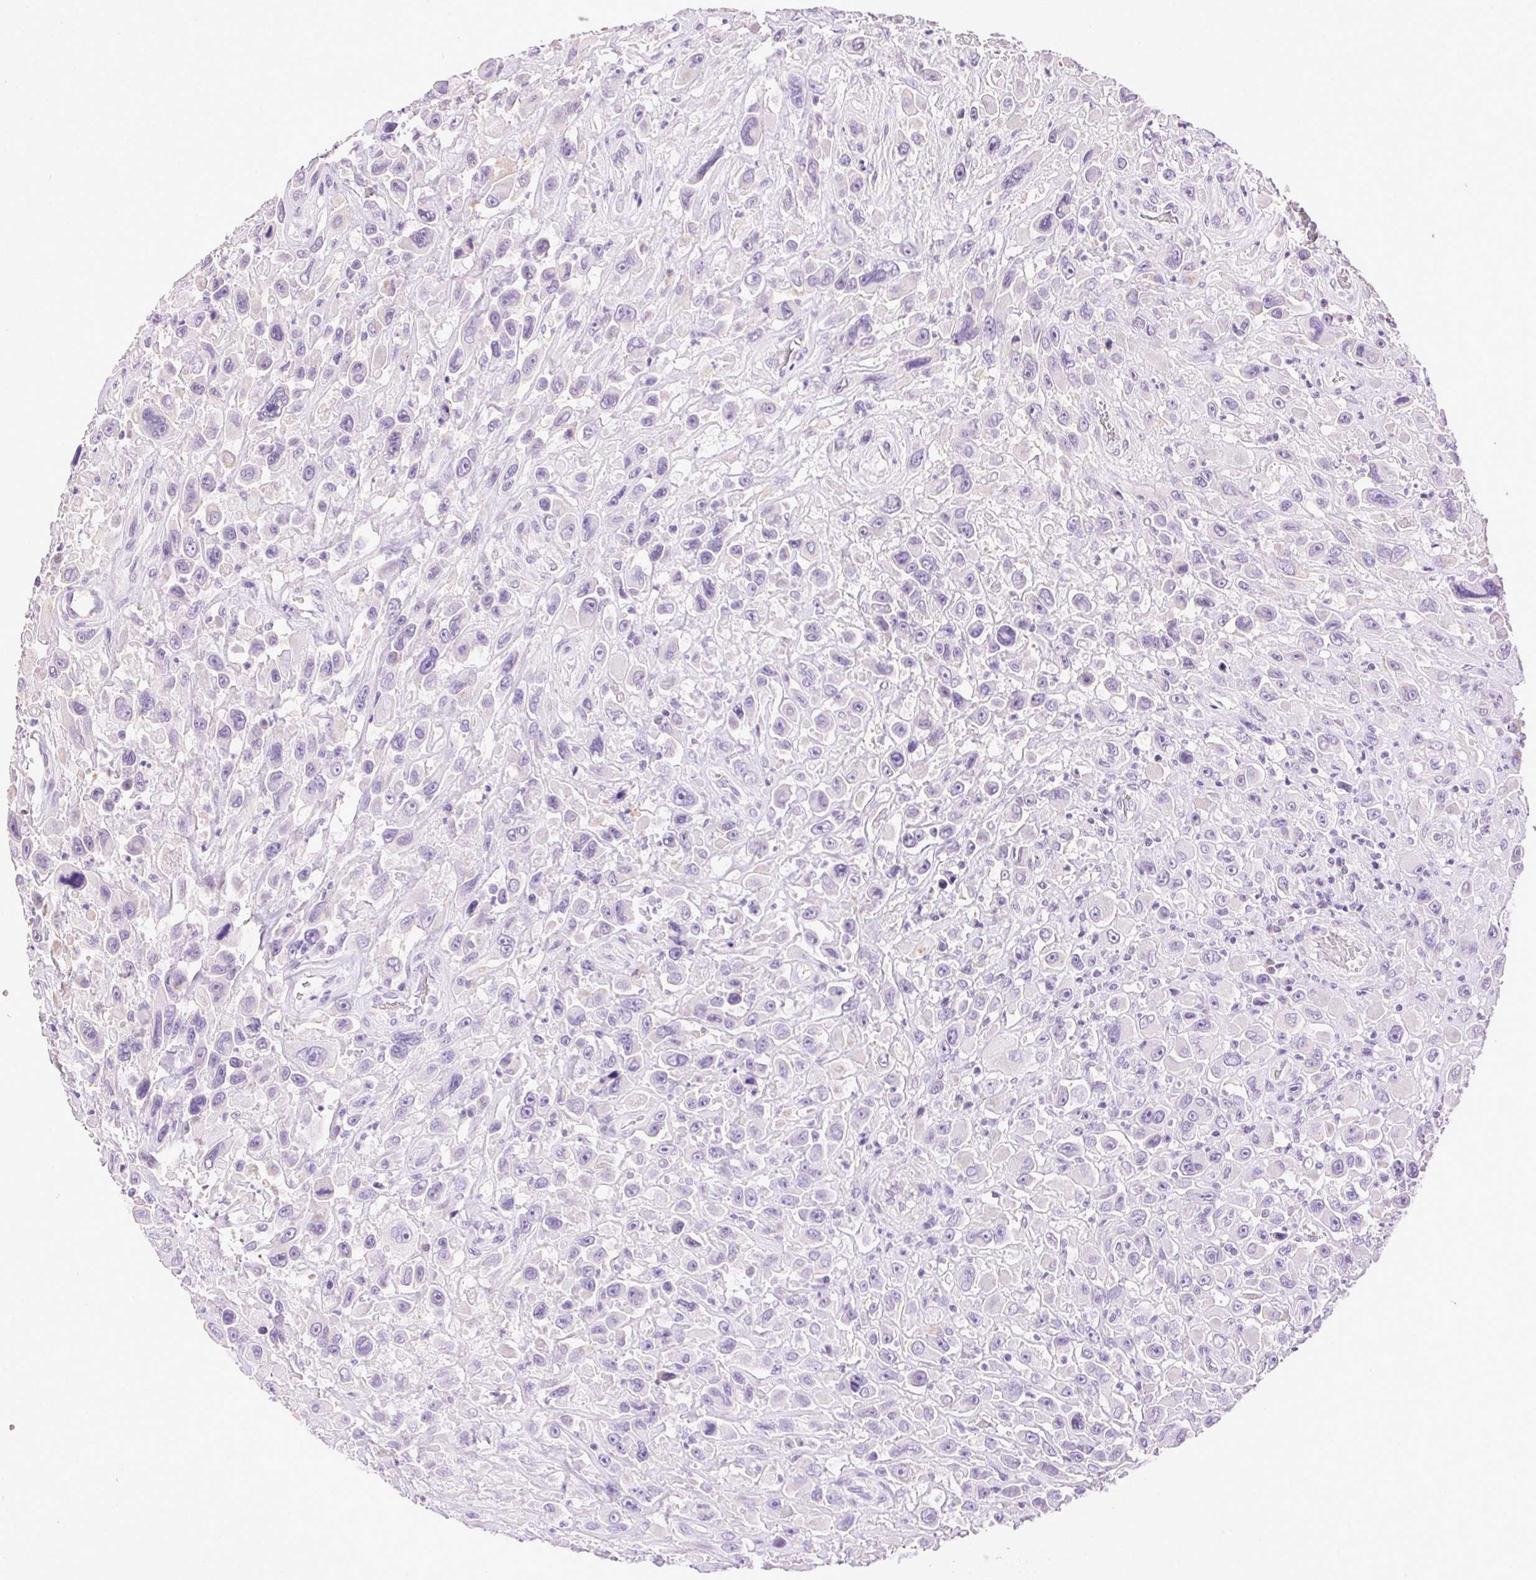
{"staining": {"intensity": "negative", "quantity": "none", "location": "none"}, "tissue": "urothelial cancer", "cell_type": "Tumor cells", "image_type": "cancer", "snomed": [{"axis": "morphology", "description": "Urothelial carcinoma, High grade"}, {"axis": "topography", "description": "Urinary bladder"}], "caption": "An immunohistochemistry micrograph of urothelial carcinoma (high-grade) is shown. There is no staining in tumor cells of urothelial carcinoma (high-grade).", "gene": "SYCE2", "patient": {"sex": "male", "age": 53}}